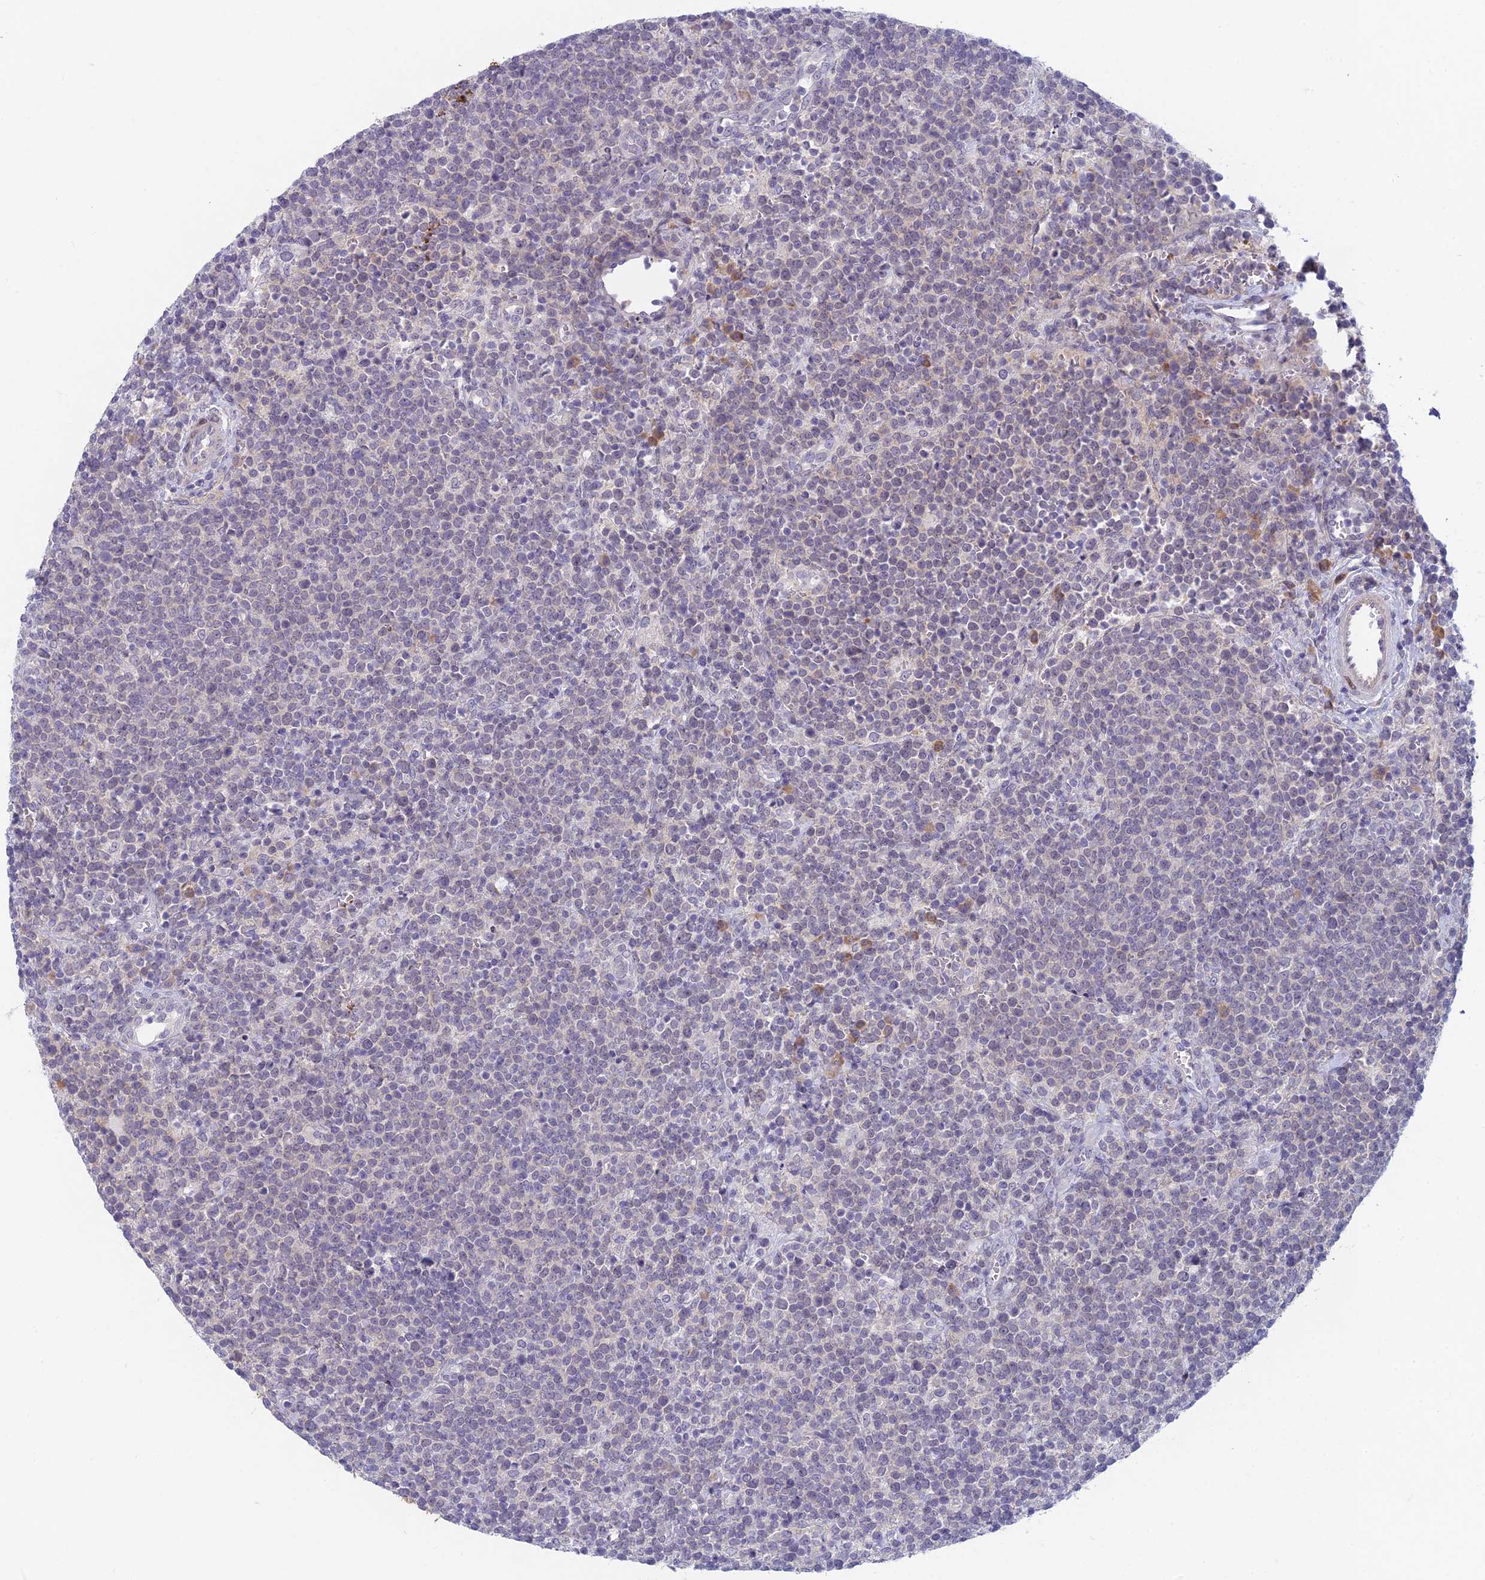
{"staining": {"intensity": "negative", "quantity": "none", "location": "none"}, "tissue": "lymphoma", "cell_type": "Tumor cells", "image_type": "cancer", "snomed": [{"axis": "morphology", "description": "Malignant lymphoma, non-Hodgkin's type, High grade"}, {"axis": "topography", "description": "Lymph node"}], "caption": "There is no significant staining in tumor cells of high-grade malignant lymphoma, non-Hodgkin's type.", "gene": "PPP1R26", "patient": {"sex": "male", "age": 61}}